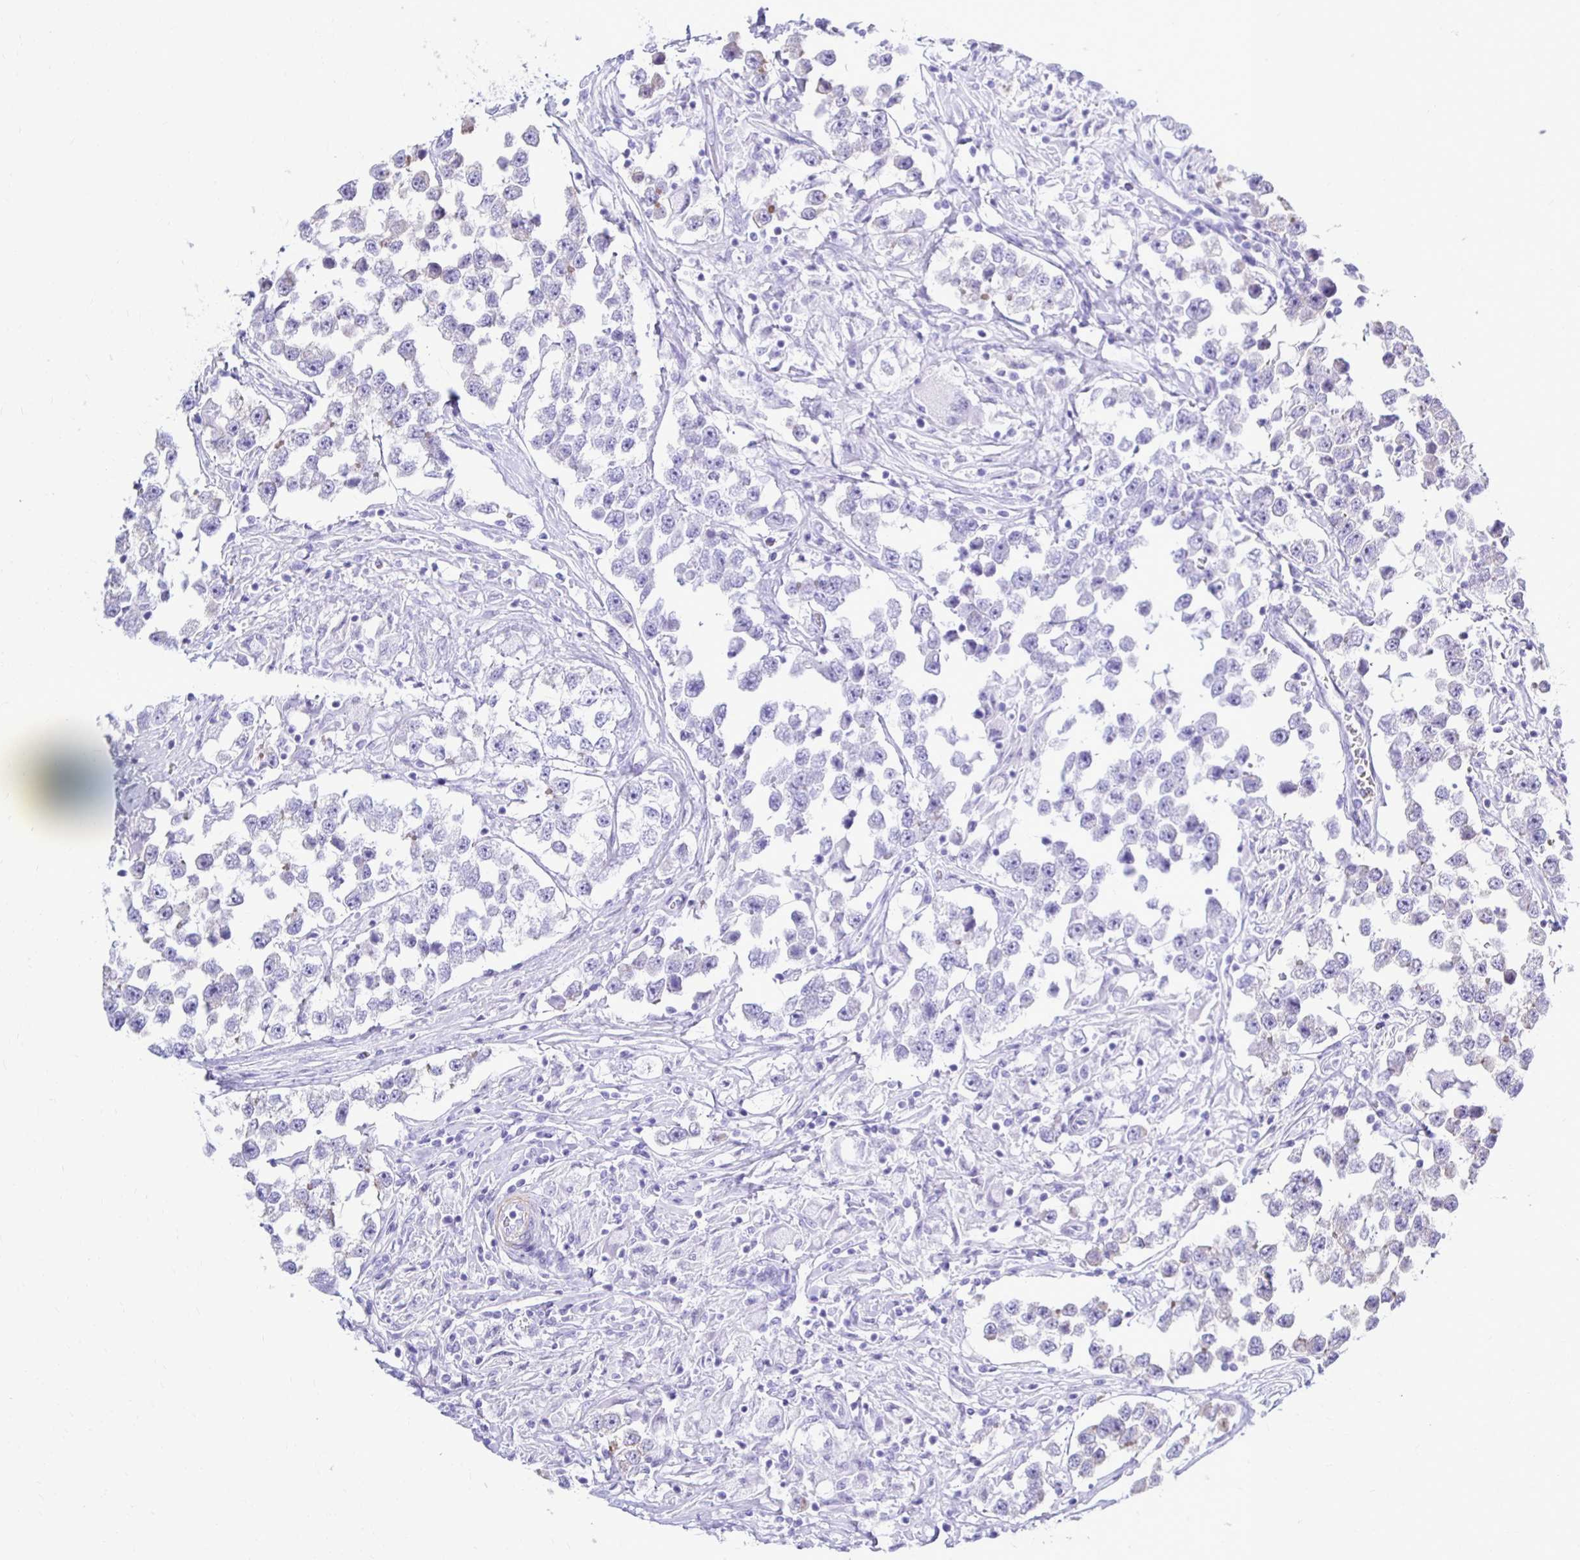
{"staining": {"intensity": "moderate", "quantity": "25%-75%", "location": "cytoplasmic/membranous"}, "tissue": "testis cancer", "cell_type": "Tumor cells", "image_type": "cancer", "snomed": [{"axis": "morphology", "description": "Seminoma, NOS"}, {"axis": "topography", "description": "Testis"}], "caption": "Immunohistochemistry staining of testis cancer (seminoma), which shows medium levels of moderate cytoplasmic/membranous positivity in about 25%-75% of tumor cells indicating moderate cytoplasmic/membranous protein staining. The staining was performed using DAB (3,3'-diaminobenzidine) (brown) for protein detection and nuclei were counterstained in hematoxylin (blue).", "gene": "CTPS1", "patient": {"sex": "male", "age": 46}}